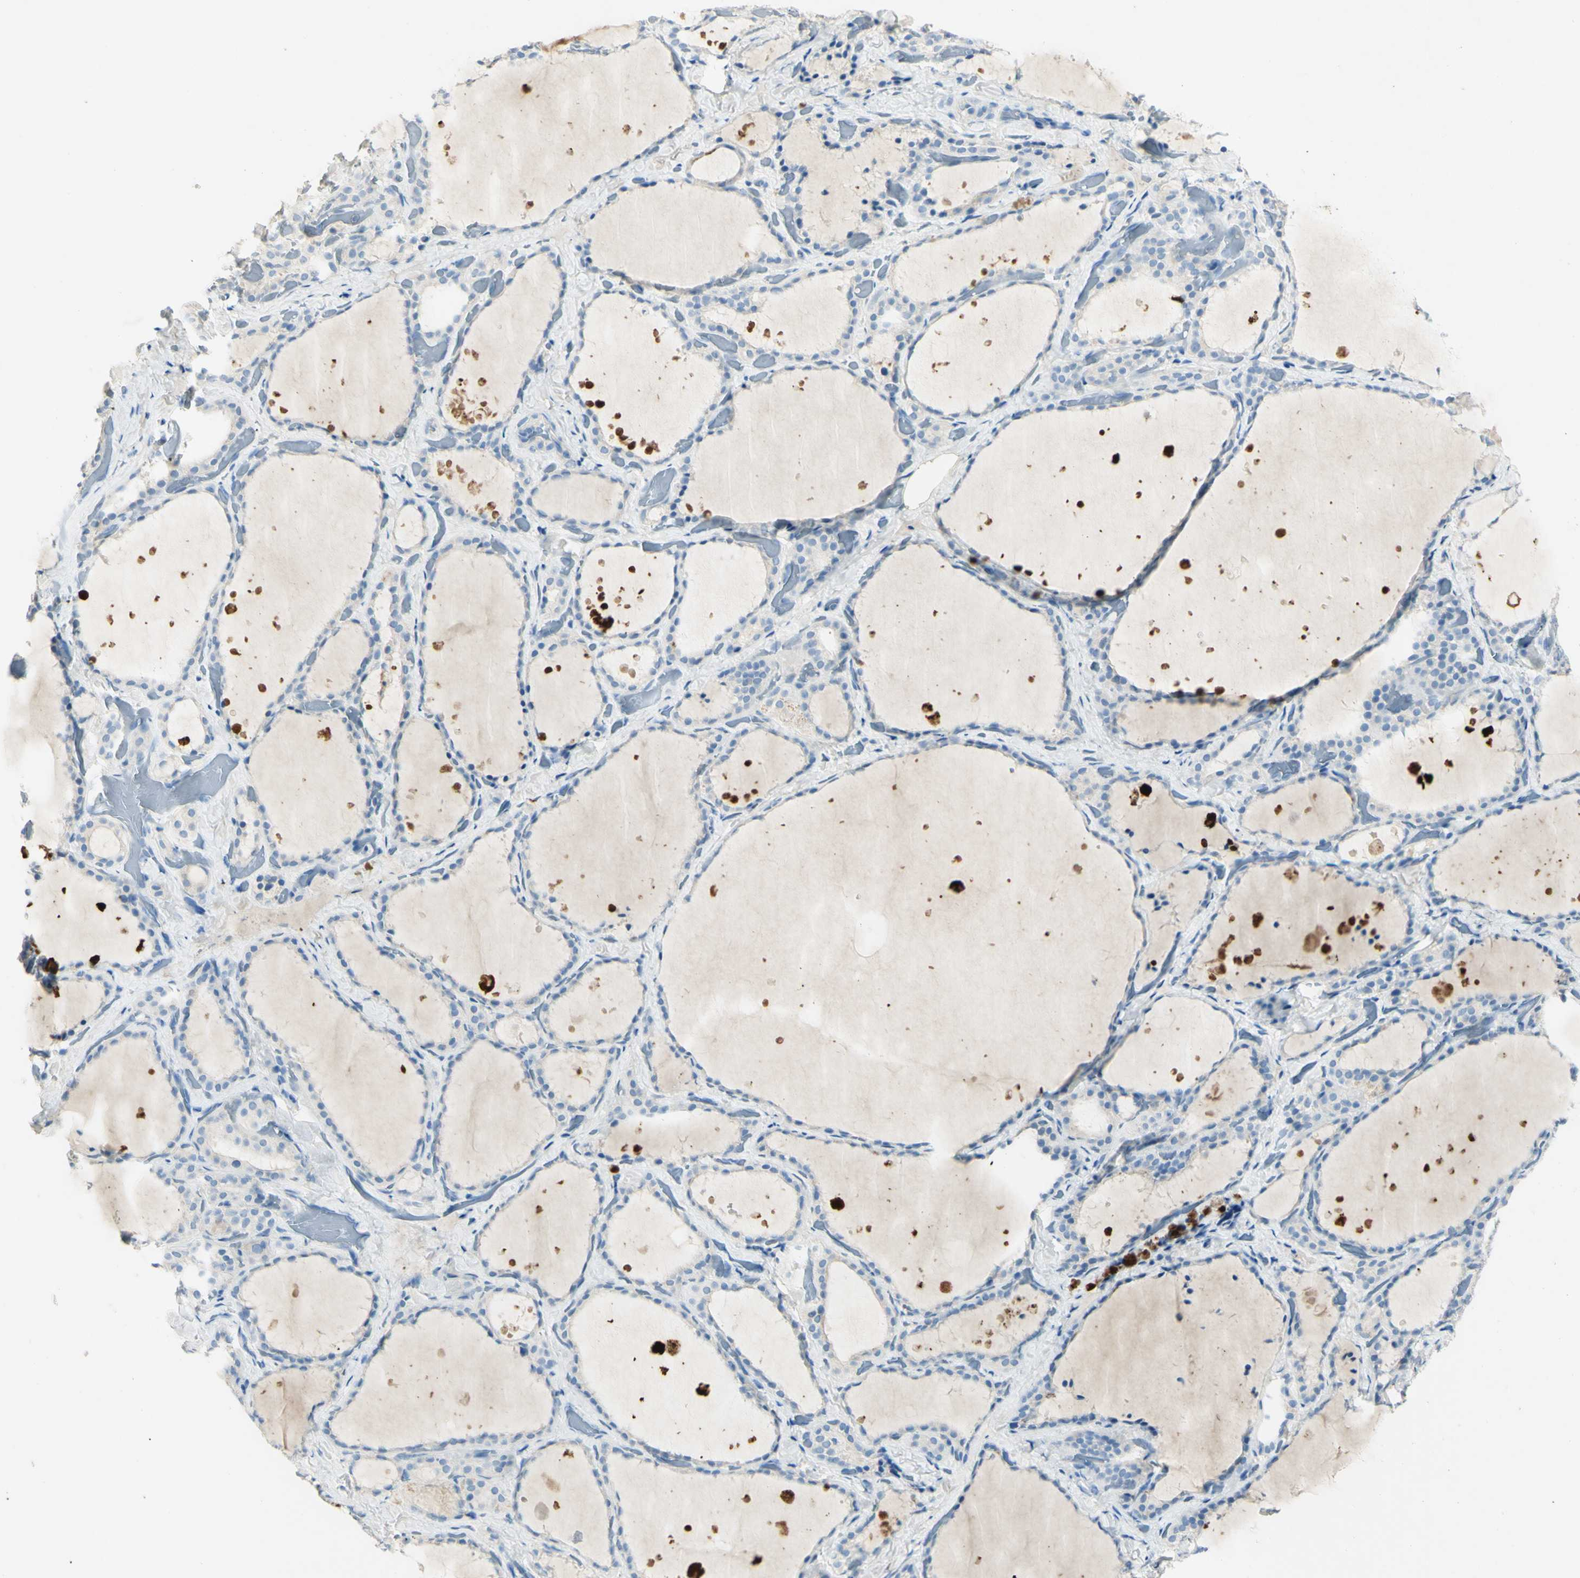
{"staining": {"intensity": "weak", "quantity": ">75%", "location": "cytoplasmic/membranous"}, "tissue": "thyroid gland", "cell_type": "Glandular cells", "image_type": "normal", "snomed": [{"axis": "morphology", "description": "Normal tissue, NOS"}, {"axis": "topography", "description": "Thyroid gland"}], "caption": "Glandular cells exhibit weak cytoplasmic/membranous positivity in approximately >75% of cells in benign thyroid gland.", "gene": "GDF15", "patient": {"sex": "female", "age": 44}}